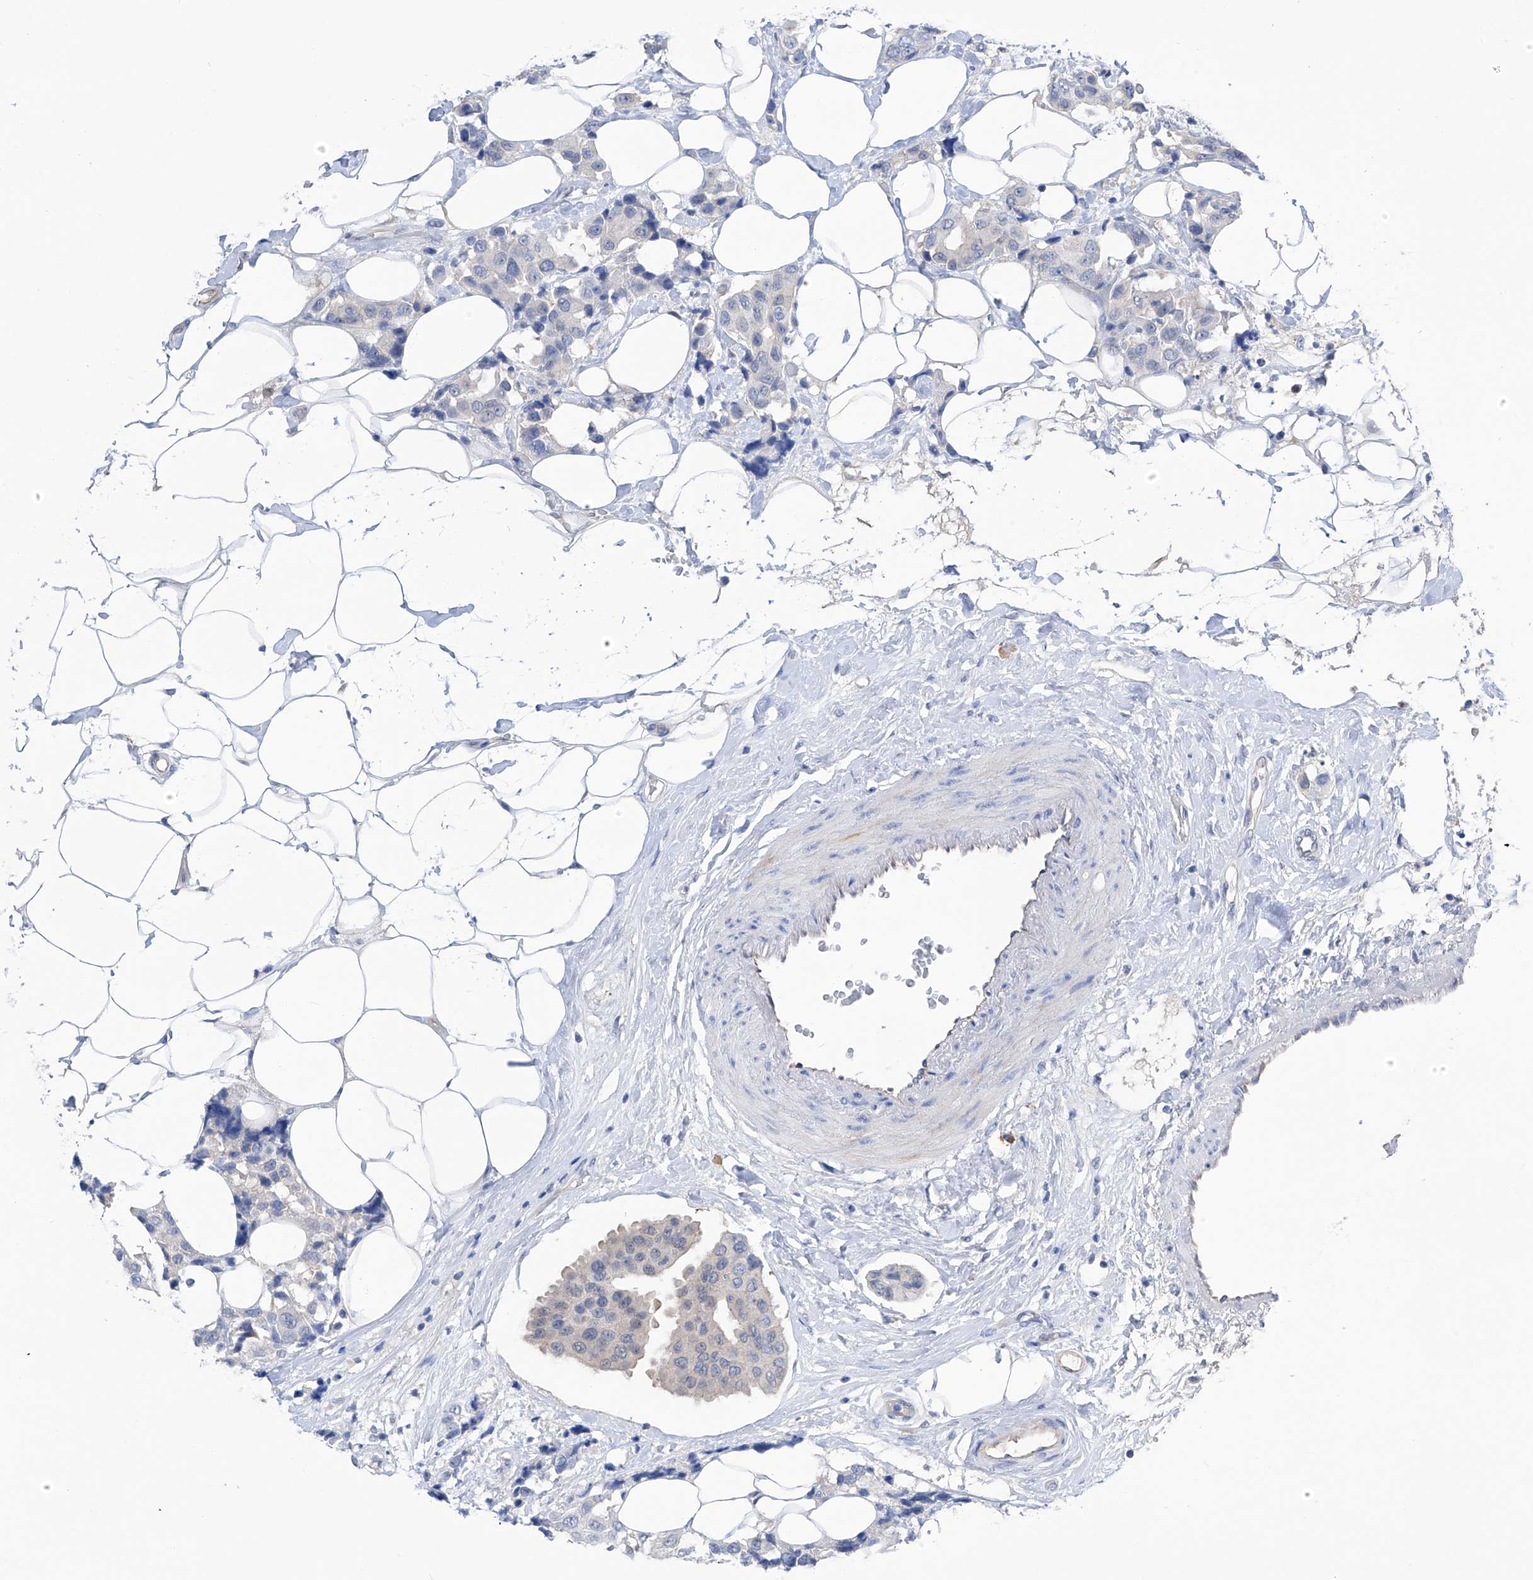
{"staining": {"intensity": "negative", "quantity": "none", "location": "none"}, "tissue": "breast cancer", "cell_type": "Tumor cells", "image_type": "cancer", "snomed": [{"axis": "morphology", "description": "Normal tissue, NOS"}, {"axis": "morphology", "description": "Duct carcinoma"}, {"axis": "topography", "description": "Breast"}], "caption": "This is an immunohistochemistry (IHC) photomicrograph of human breast intraductal carcinoma. There is no staining in tumor cells.", "gene": "PGM3", "patient": {"sex": "female", "age": 39}}